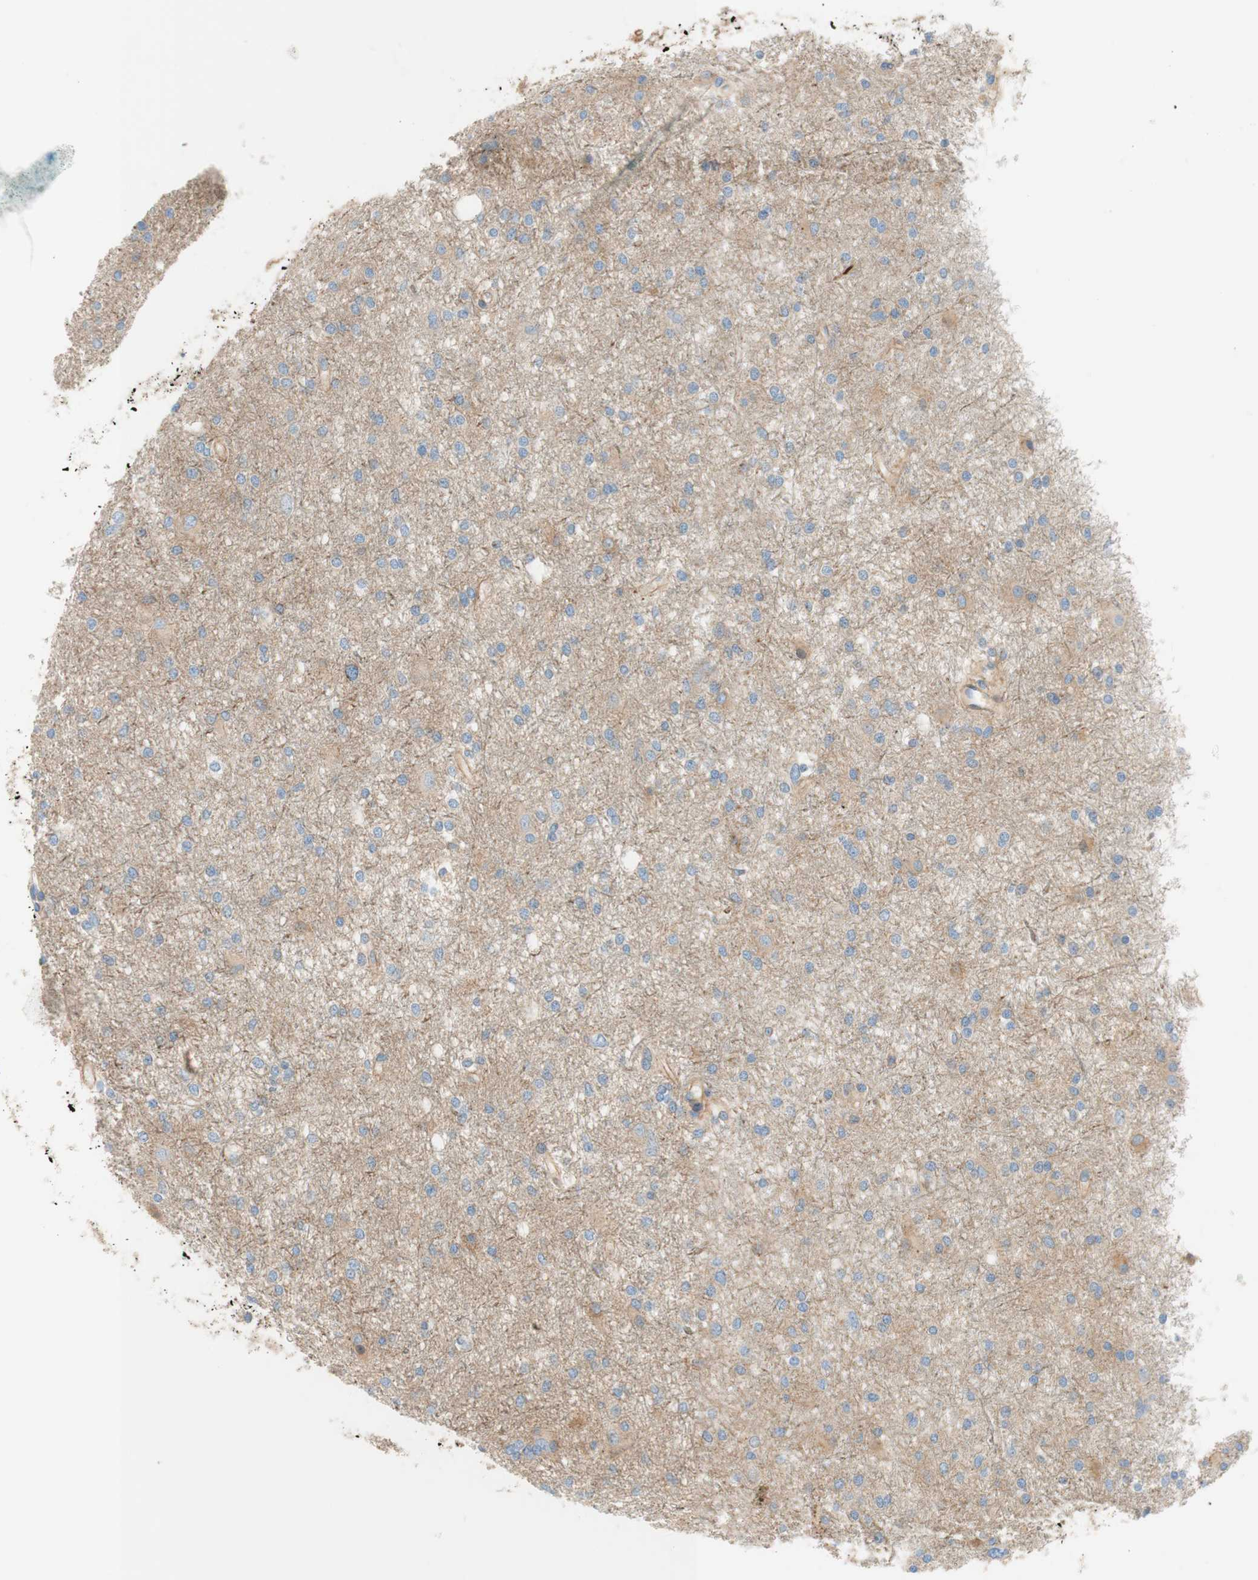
{"staining": {"intensity": "weak", "quantity": "25%-75%", "location": "cytoplasmic/membranous"}, "tissue": "glioma", "cell_type": "Tumor cells", "image_type": "cancer", "snomed": [{"axis": "morphology", "description": "Glioma, malignant, High grade"}, {"axis": "topography", "description": "Brain"}], "caption": "Immunohistochemistry (IHC) photomicrograph of glioma stained for a protein (brown), which demonstrates low levels of weak cytoplasmic/membranous positivity in about 25%-75% of tumor cells.", "gene": "VPS26A", "patient": {"sex": "female", "age": 59}}